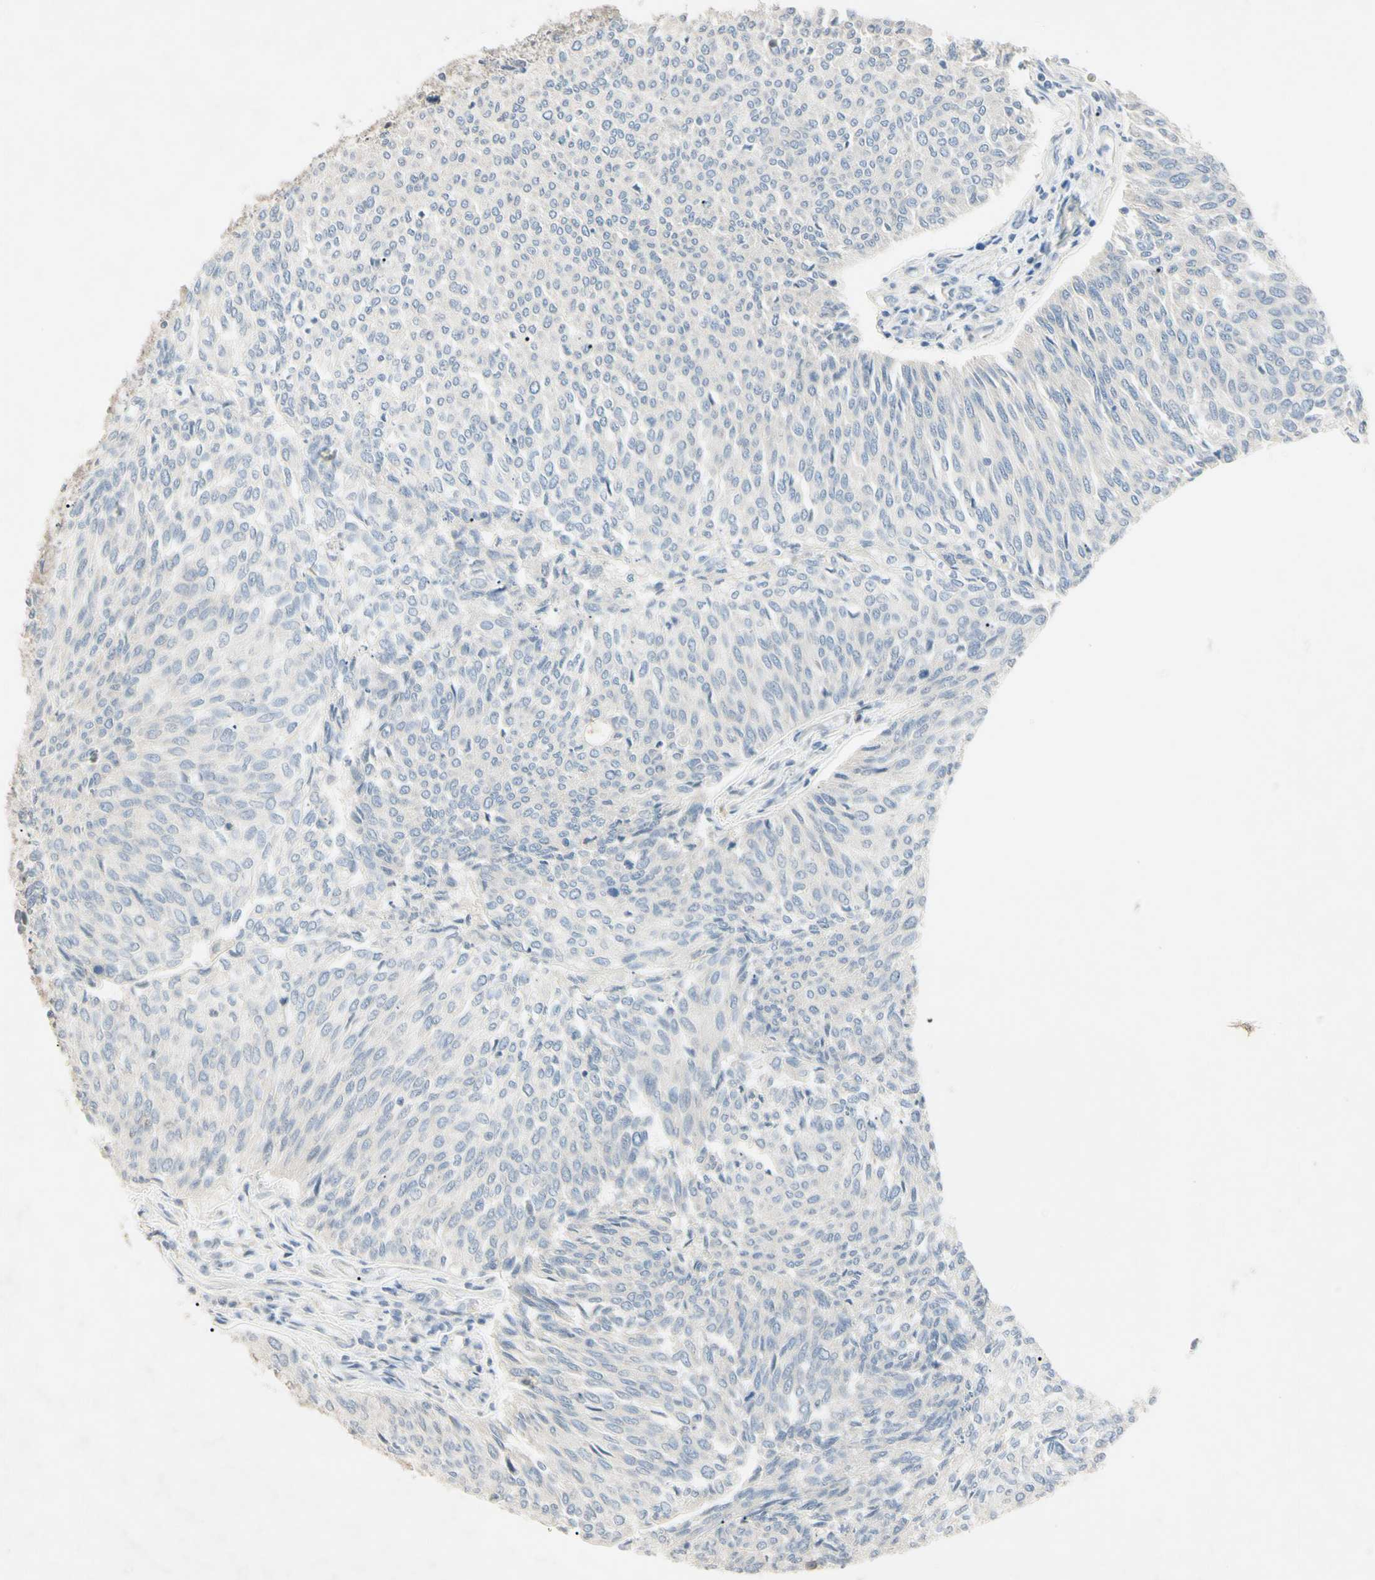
{"staining": {"intensity": "negative", "quantity": "none", "location": "none"}, "tissue": "urothelial cancer", "cell_type": "Tumor cells", "image_type": "cancer", "snomed": [{"axis": "morphology", "description": "Urothelial carcinoma, Low grade"}, {"axis": "topography", "description": "Urinary bladder"}], "caption": "Low-grade urothelial carcinoma was stained to show a protein in brown. There is no significant staining in tumor cells.", "gene": "PRSS21", "patient": {"sex": "female", "age": 79}}